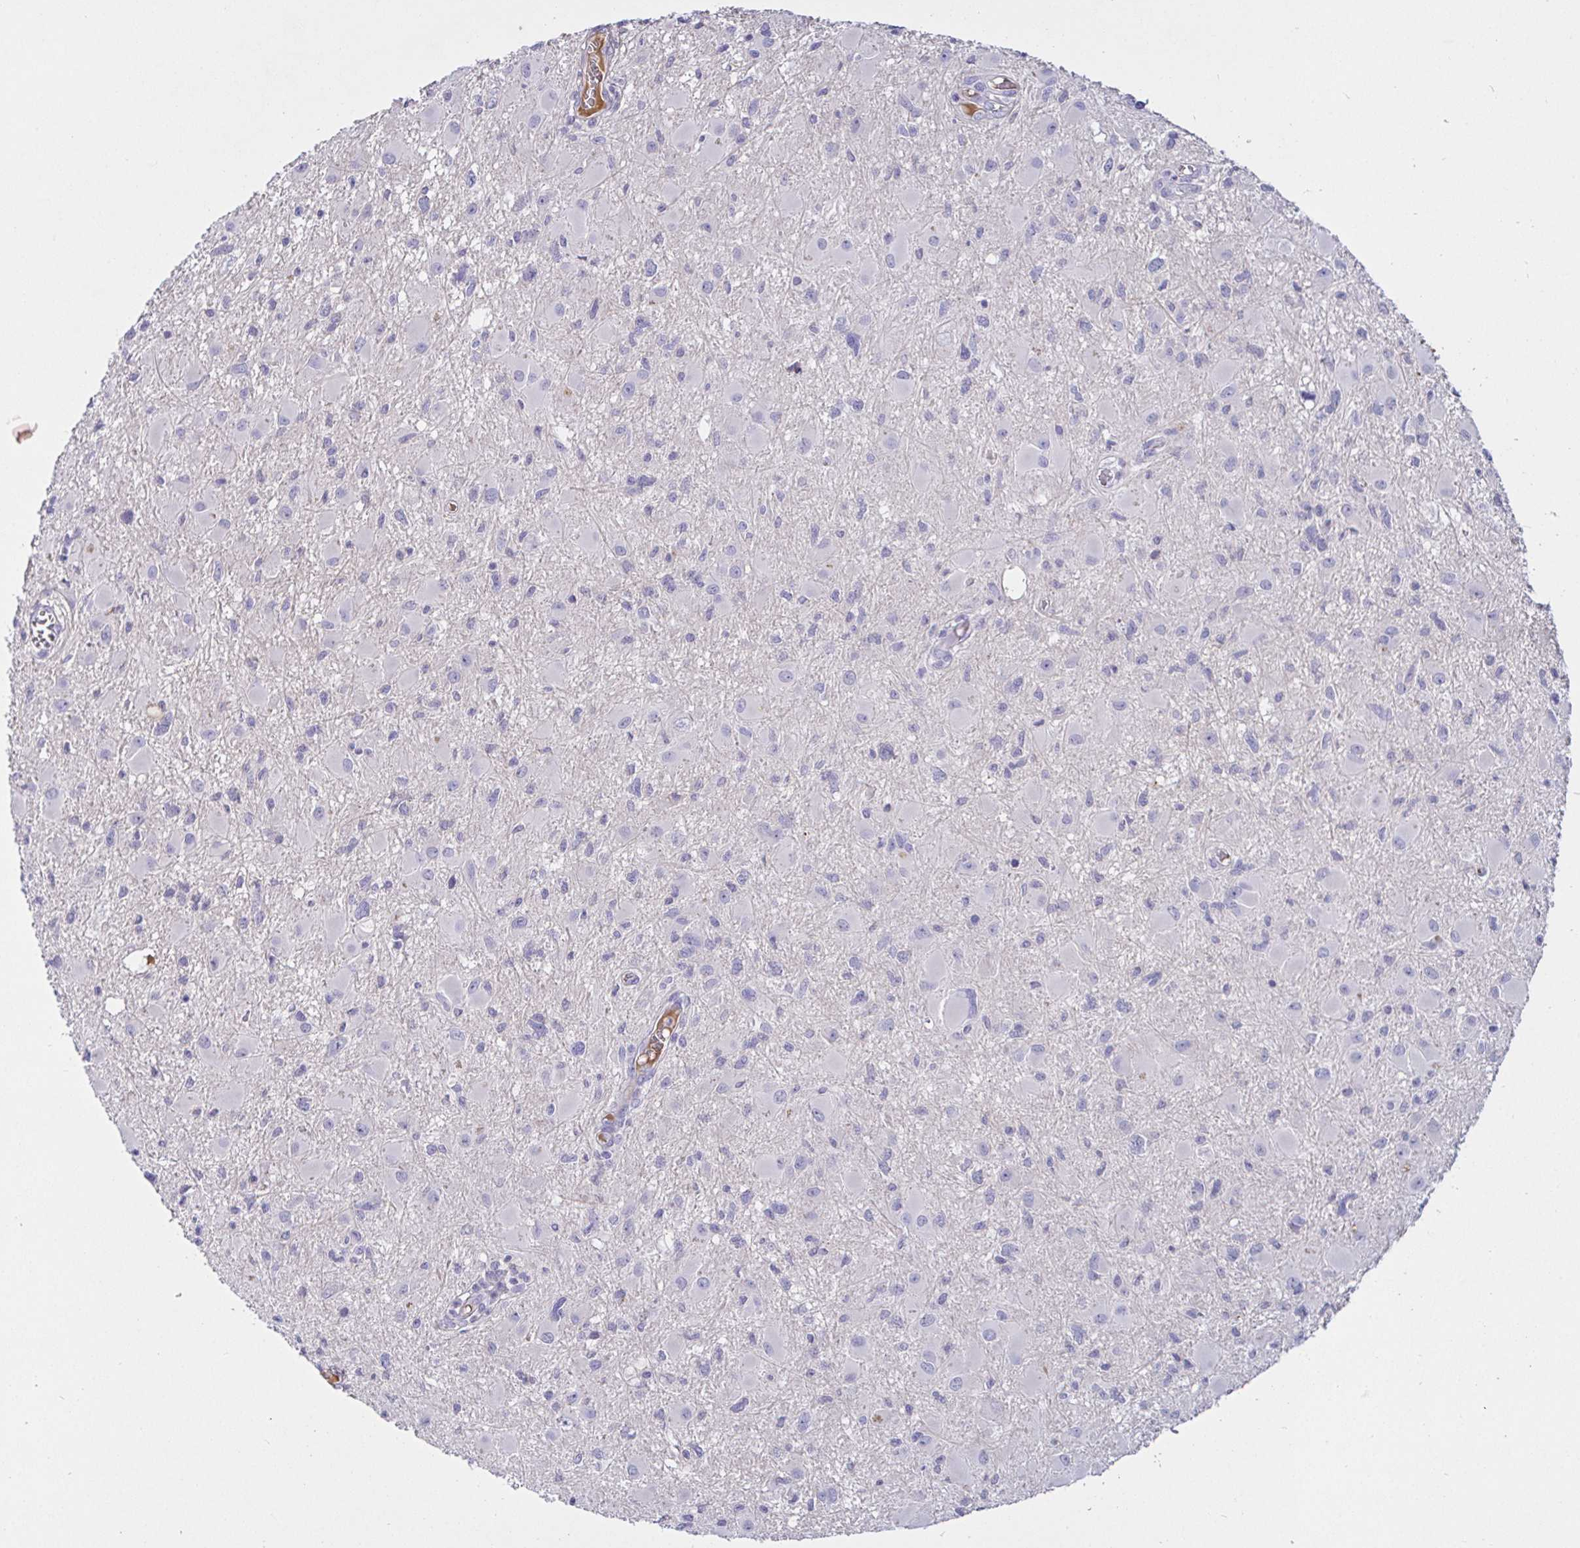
{"staining": {"intensity": "negative", "quantity": "none", "location": "none"}, "tissue": "glioma", "cell_type": "Tumor cells", "image_type": "cancer", "snomed": [{"axis": "morphology", "description": "Glioma, malignant, High grade"}, {"axis": "topography", "description": "Brain"}], "caption": "Glioma was stained to show a protein in brown. There is no significant expression in tumor cells.", "gene": "SAA4", "patient": {"sex": "male", "age": 54}}